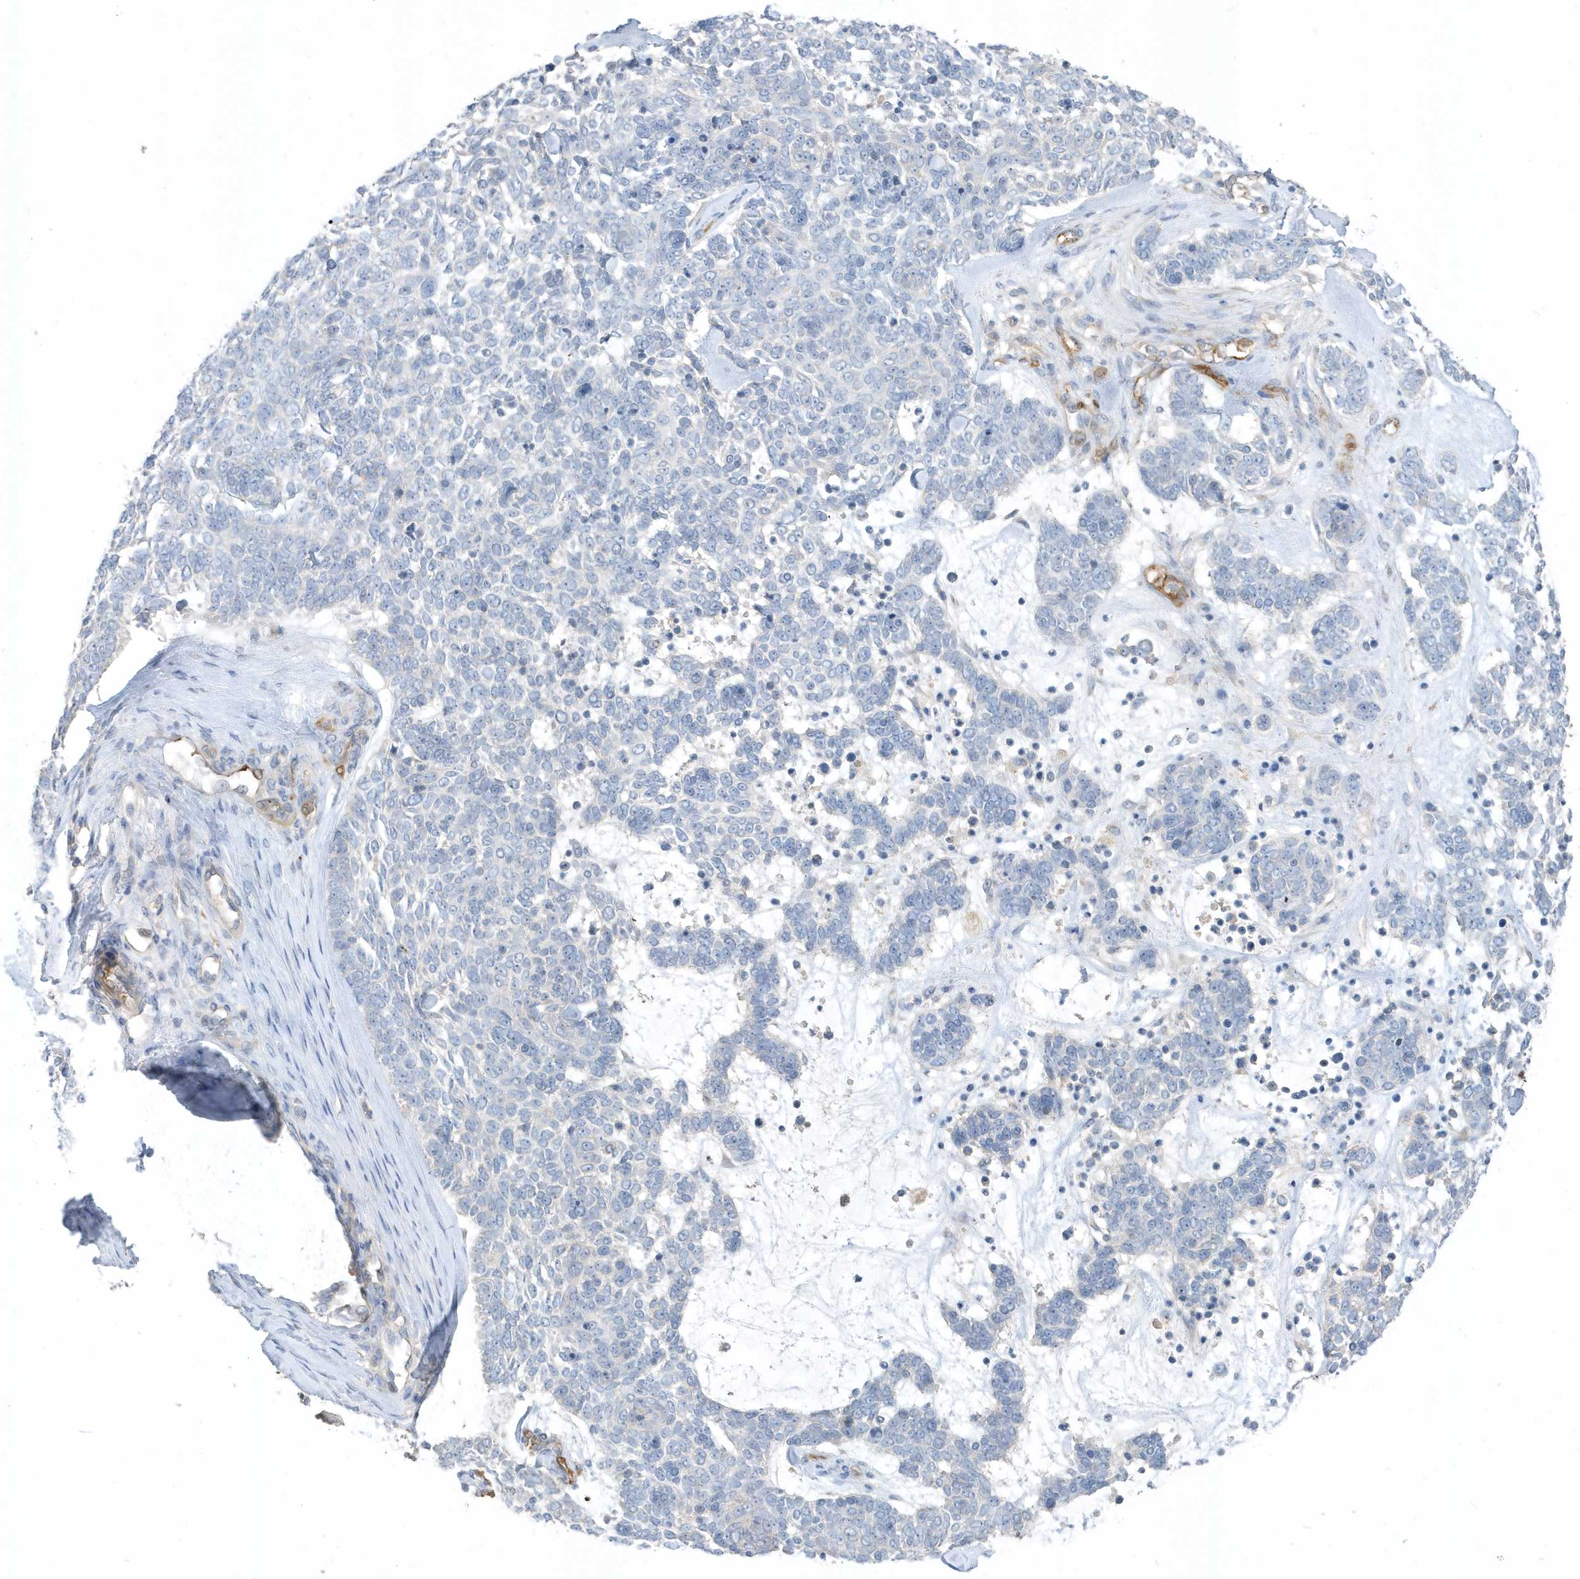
{"staining": {"intensity": "negative", "quantity": "none", "location": "none"}, "tissue": "skin cancer", "cell_type": "Tumor cells", "image_type": "cancer", "snomed": [{"axis": "morphology", "description": "Basal cell carcinoma"}, {"axis": "topography", "description": "Skin"}], "caption": "IHC photomicrograph of neoplastic tissue: human basal cell carcinoma (skin) stained with DAB demonstrates no significant protein staining in tumor cells.", "gene": "USP53", "patient": {"sex": "female", "age": 81}}